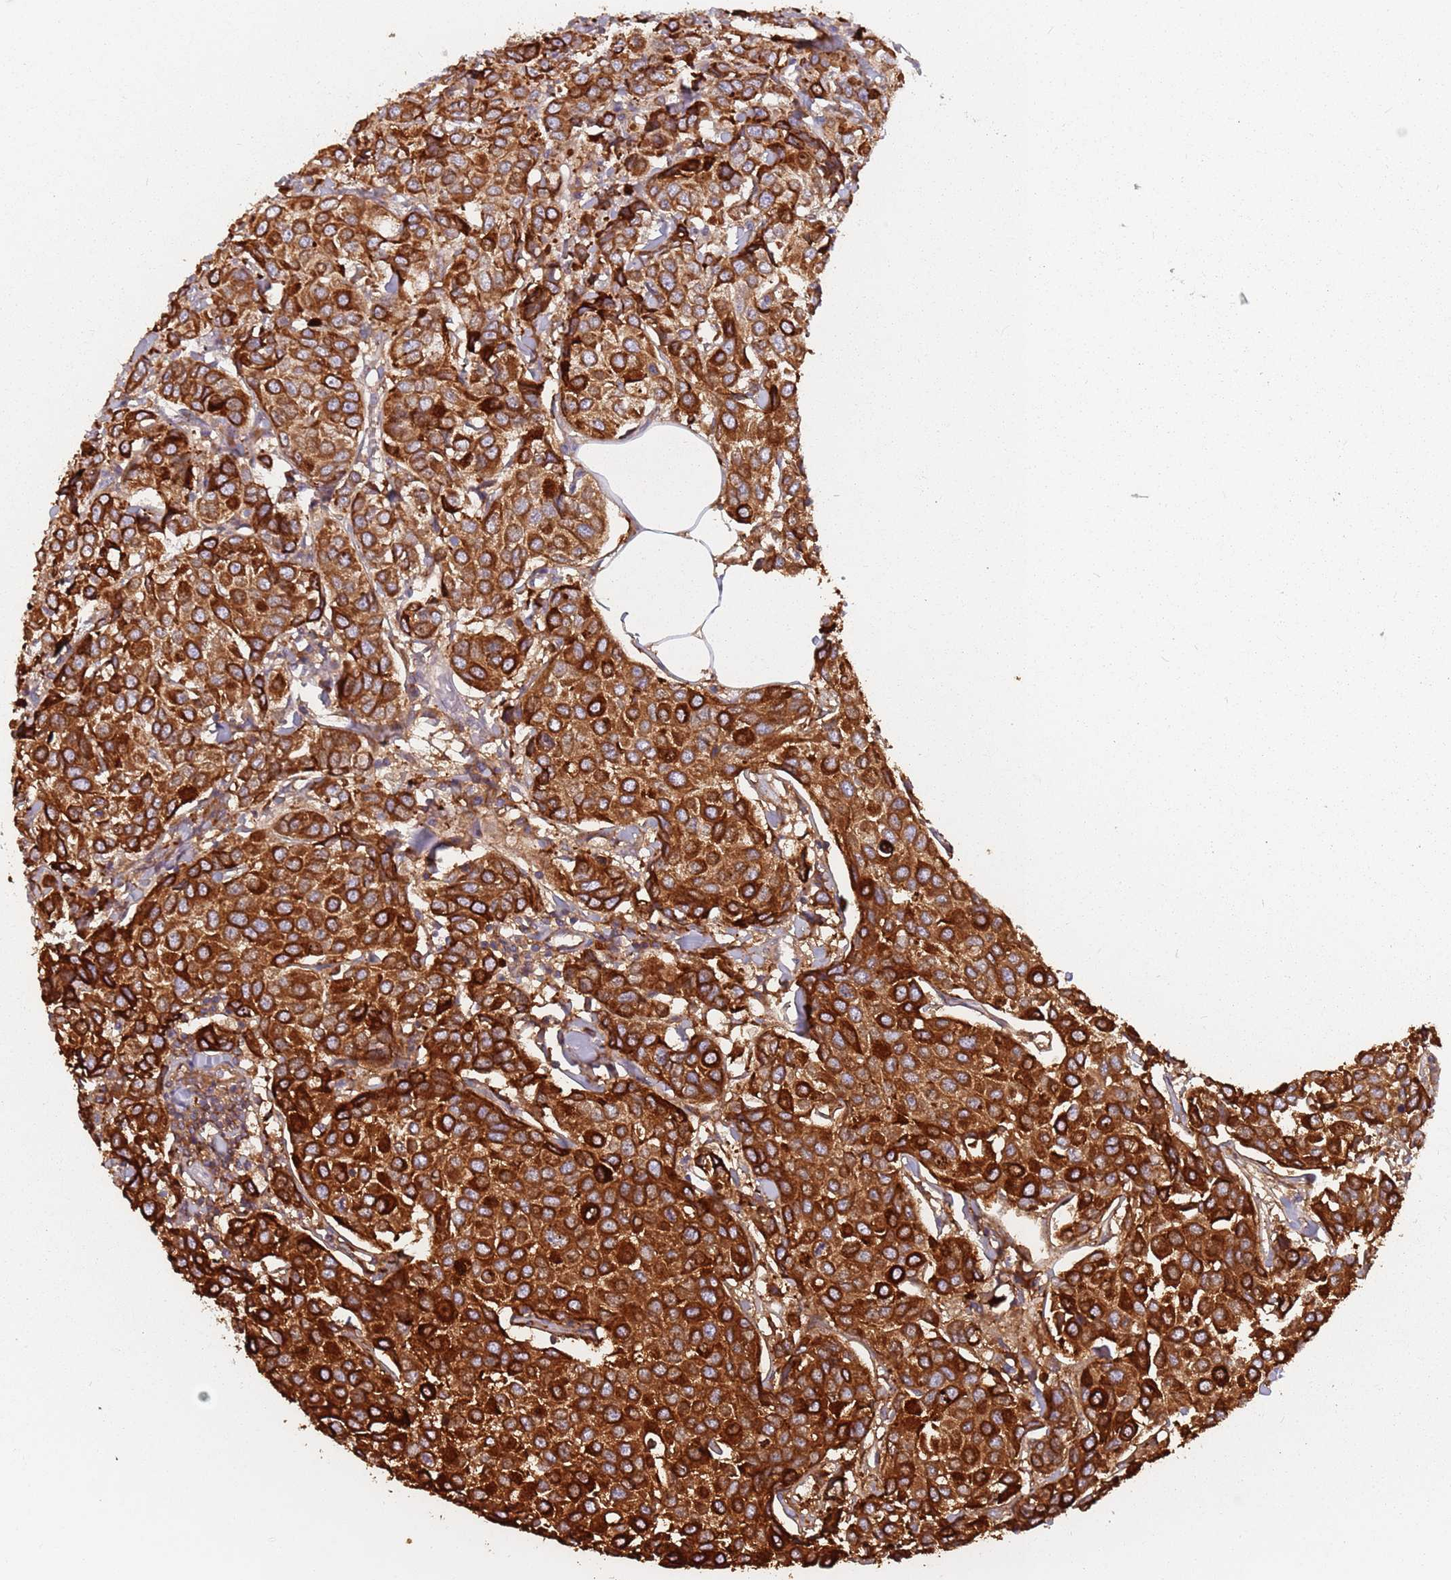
{"staining": {"intensity": "strong", "quantity": ">75%", "location": "cytoplasmic/membranous"}, "tissue": "breast cancer", "cell_type": "Tumor cells", "image_type": "cancer", "snomed": [{"axis": "morphology", "description": "Duct carcinoma"}, {"axis": "topography", "description": "Breast"}], "caption": "This is an image of immunohistochemistry (IHC) staining of breast cancer (invasive ductal carcinoma), which shows strong staining in the cytoplasmic/membranous of tumor cells.", "gene": "RPS9", "patient": {"sex": "female", "age": 55}}